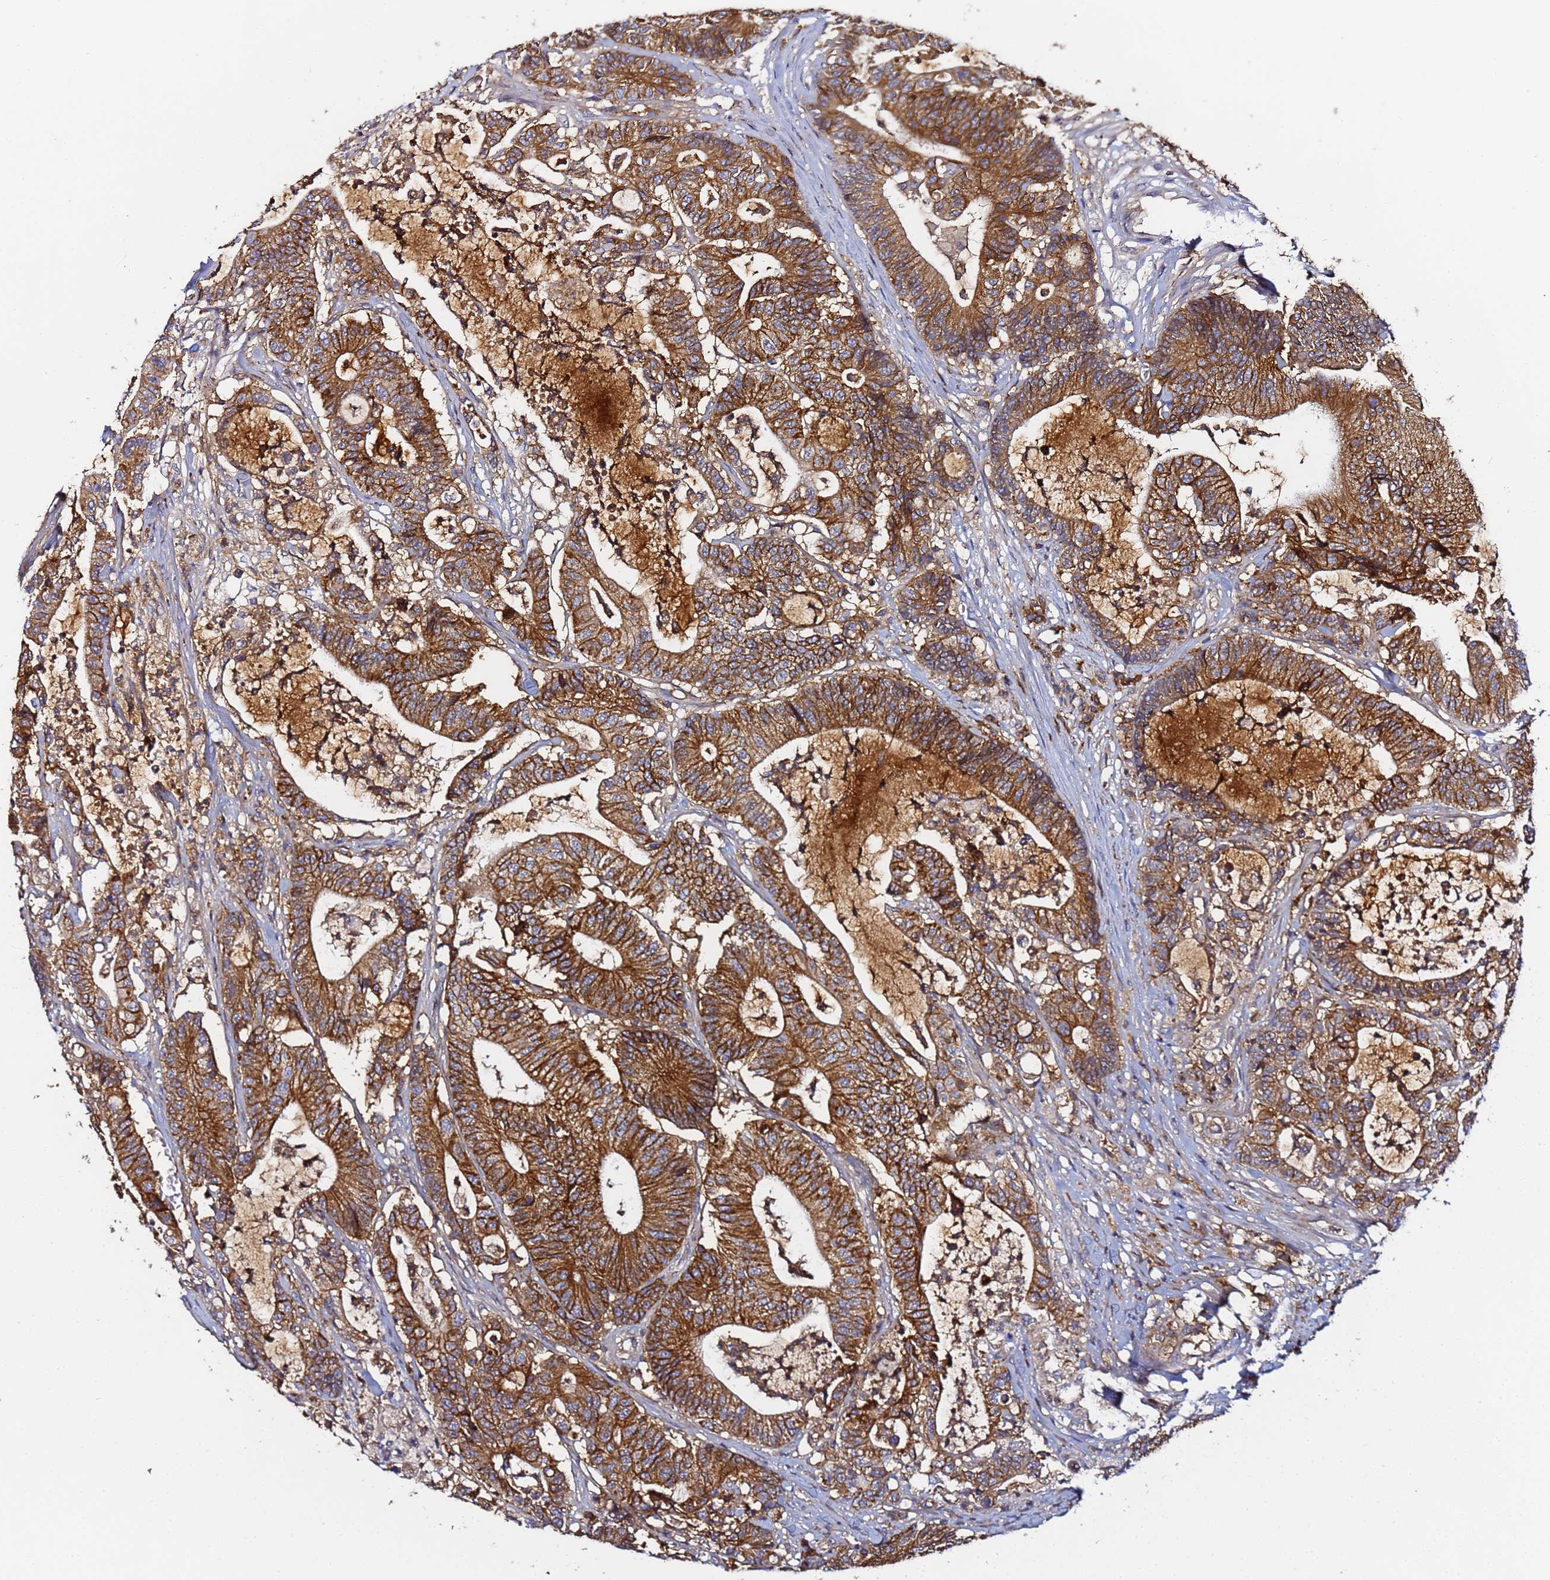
{"staining": {"intensity": "moderate", "quantity": ">75%", "location": "cytoplasmic/membranous"}, "tissue": "colorectal cancer", "cell_type": "Tumor cells", "image_type": "cancer", "snomed": [{"axis": "morphology", "description": "Adenocarcinoma, NOS"}, {"axis": "topography", "description": "Colon"}], "caption": "Immunohistochemistry (DAB (3,3'-diaminobenzidine)) staining of human colorectal cancer (adenocarcinoma) shows moderate cytoplasmic/membranous protein expression in about >75% of tumor cells. The staining is performed using DAB brown chromogen to label protein expression. The nuclei are counter-stained blue using hematoxylin.", "gene": "LRRC69", "patient": {"sex": "female", "age": 84}}